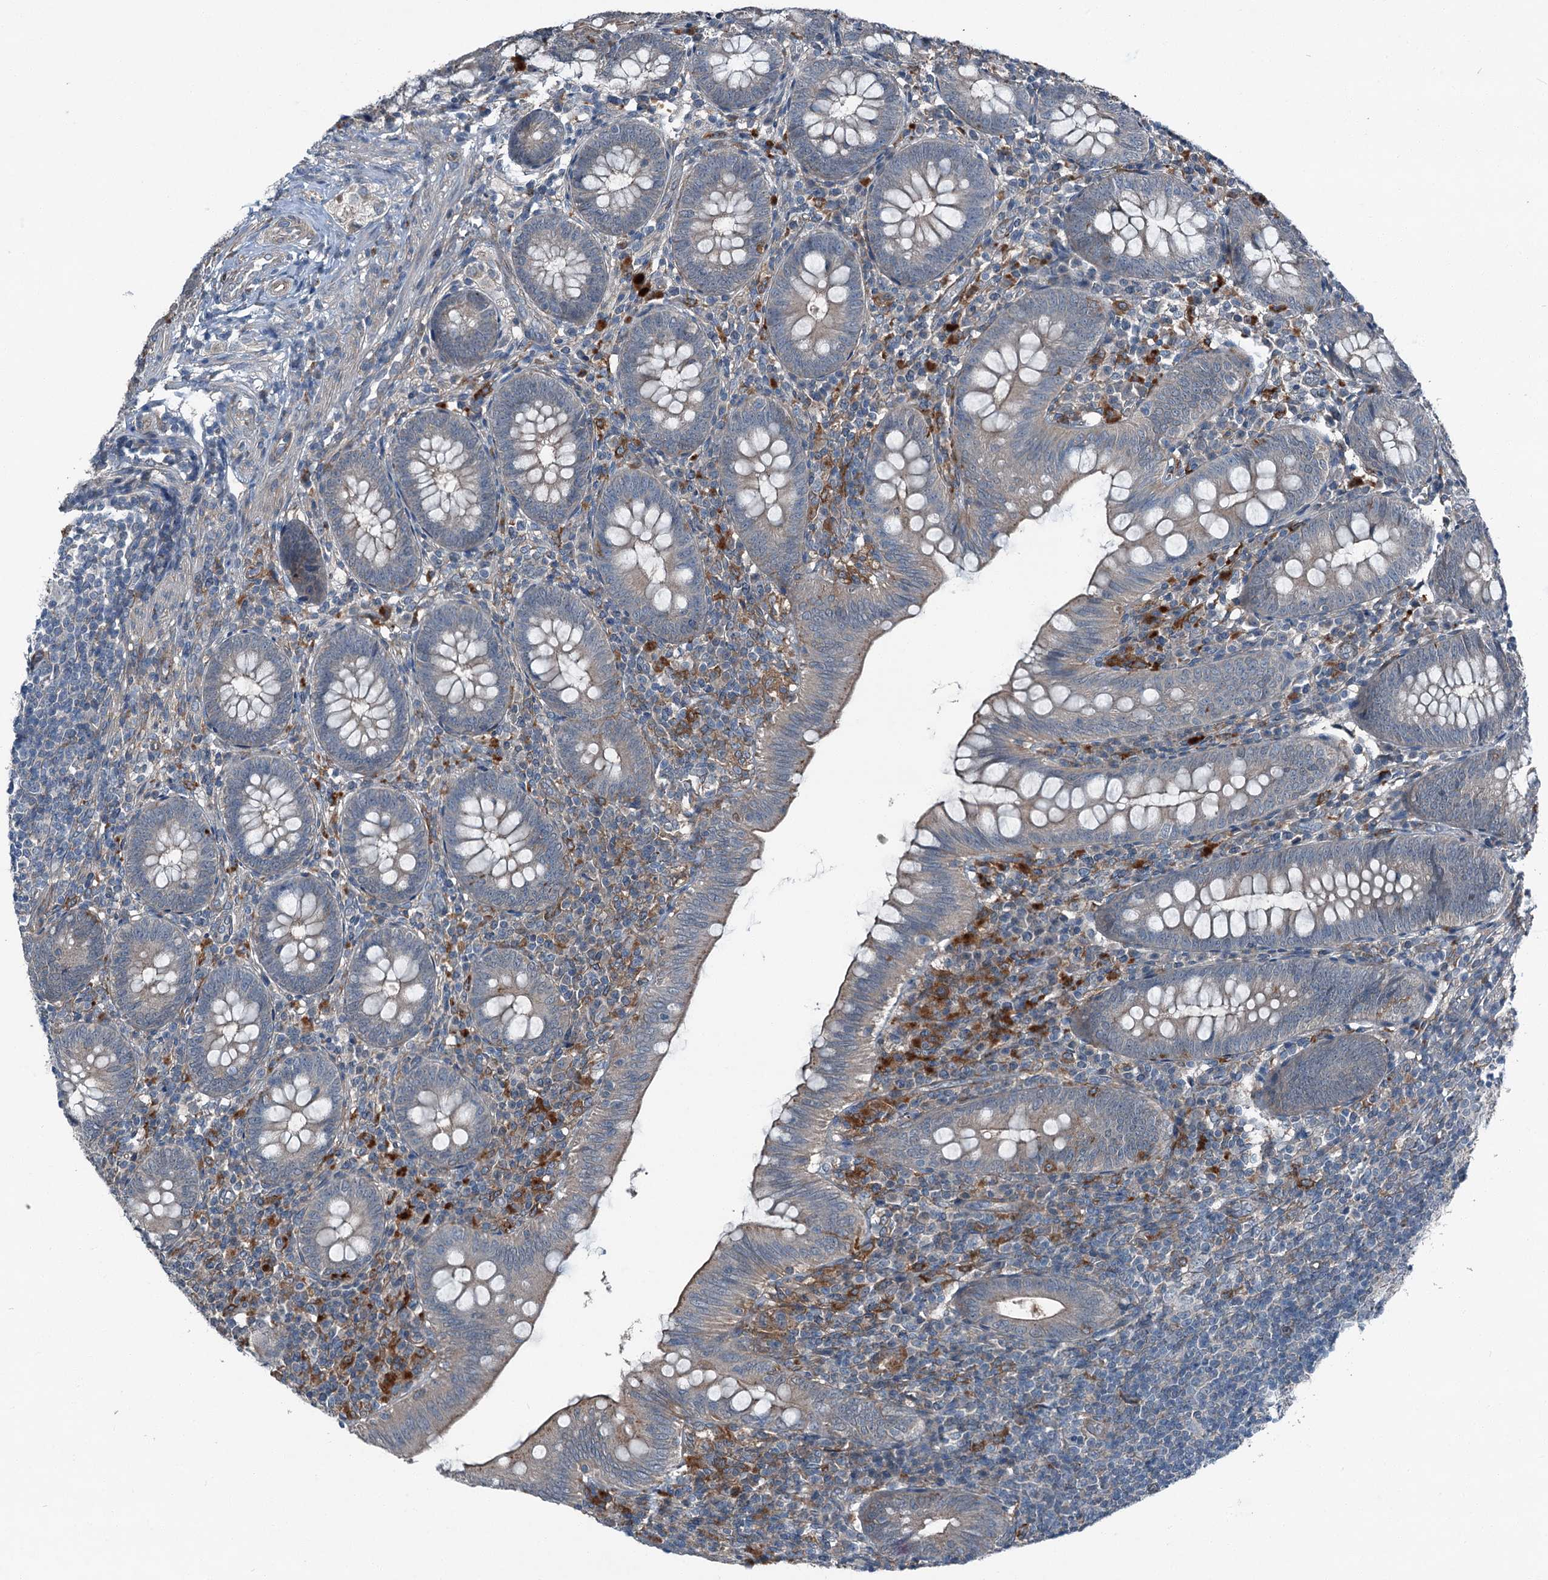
{"staining": {"intensity": "weak", "quantity": "25%-75%", "location": "cytoplasmic/membranous"}, "tissue": "appendix", "cell_type": "Glandular cells", "image_type": "normal", "snomed": [{"axis": "morphology", "description": "Normal tissue, NOS"}, {"axis": "topography", "description": "Appendix"}], "caption": "Weak cytoplasmic/membranous positivity for a protein is identified in approximately 25%-75% of glandular cells of normal appendix using IHC.", "gene": "AXL", "patient": {"sex": "male", "age": 14}}